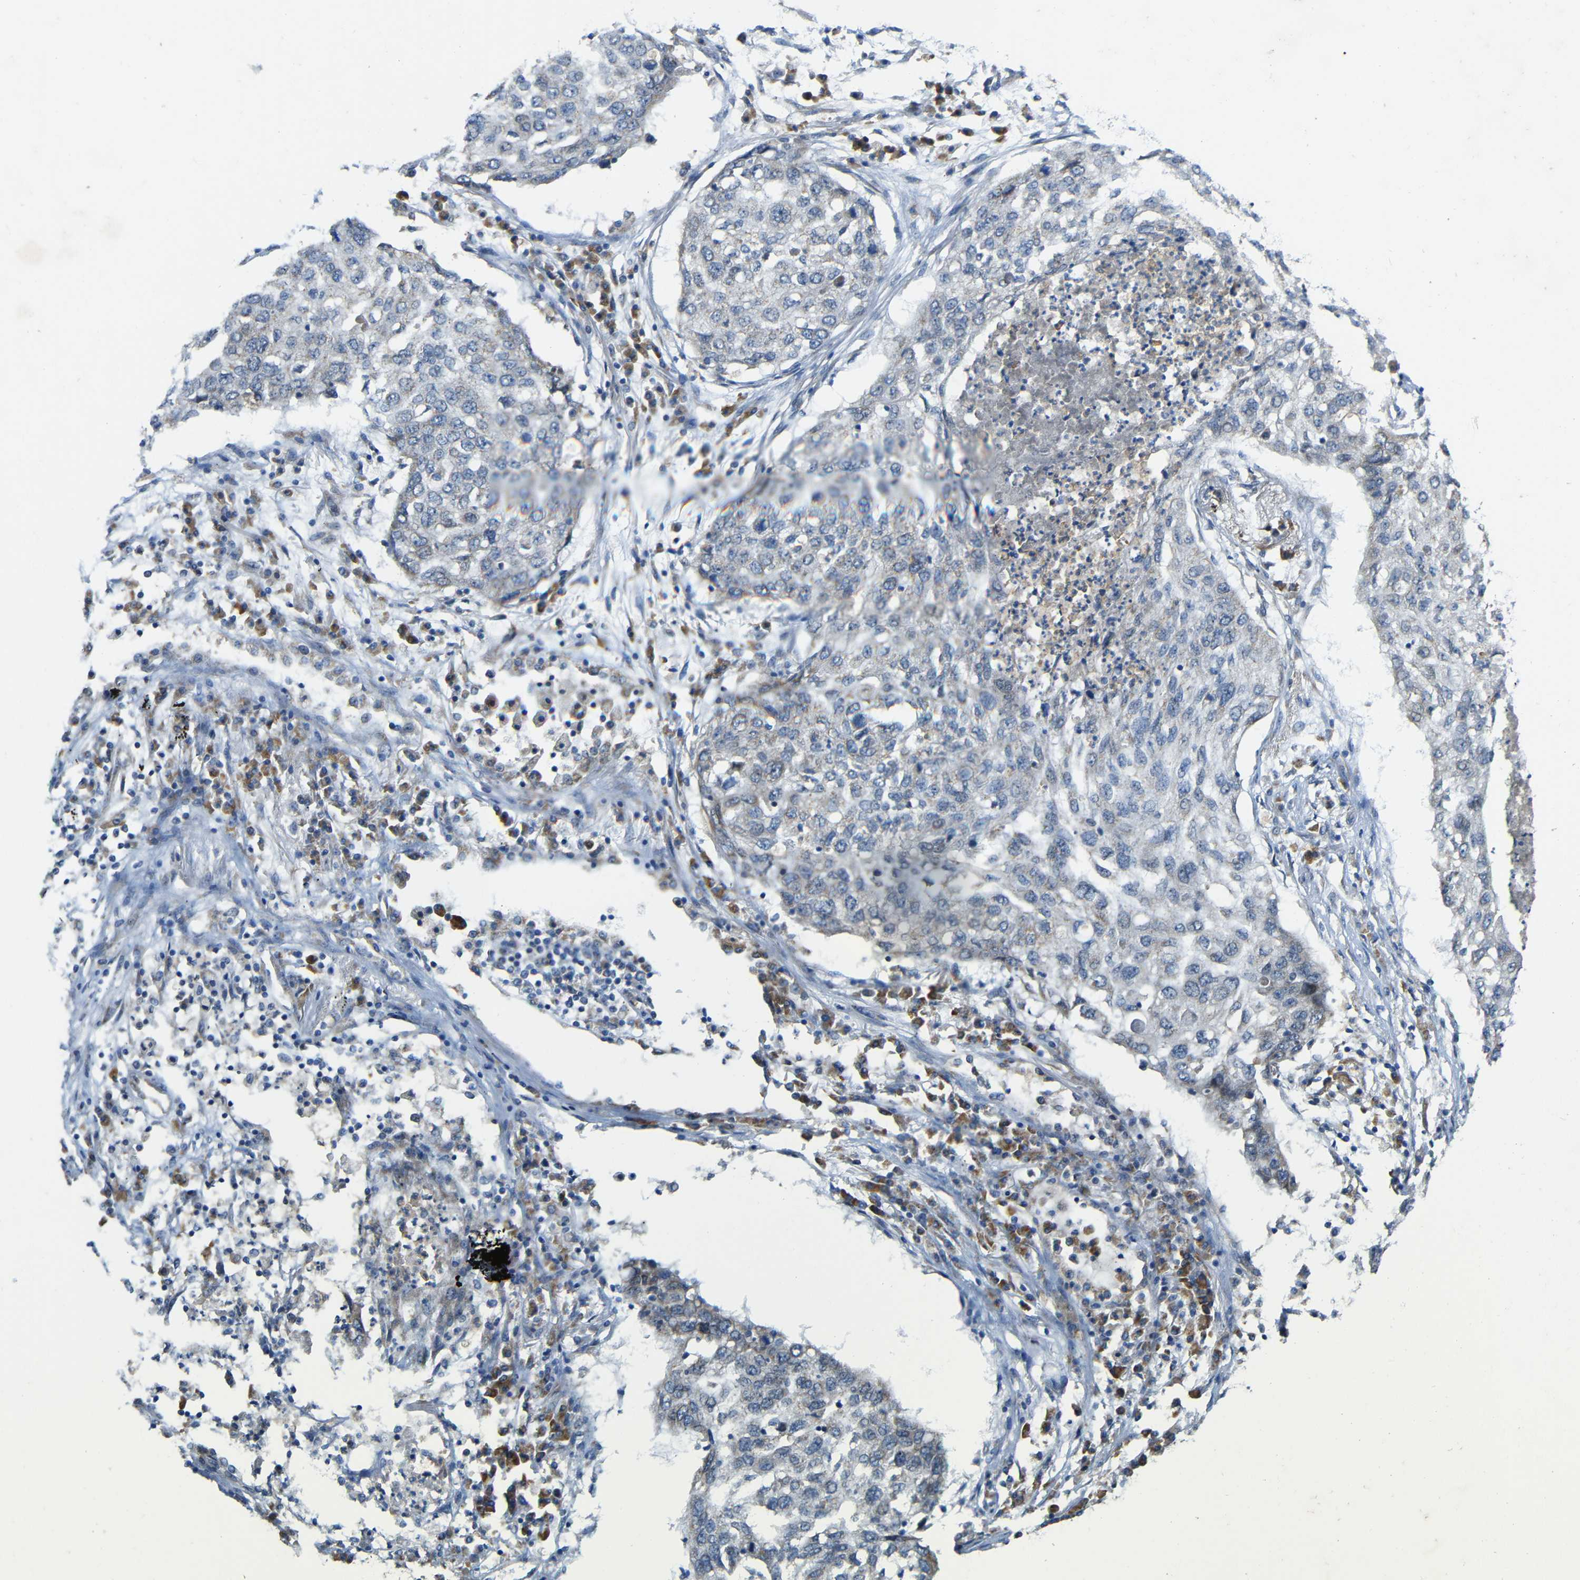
{"staining": {"intensity": "negative", "quantity": "none", "location": "none"}, "tissue": "lung cancer", "cell_type": "Tumor cells", "image_type": "cancer", "snomed": [{"axis": "morphology", "description": "Squamous cell carcinoma, NOS"}, {"axis": "topography", "description": "Lung"}], "caption": "Tumor cells are negative for protein expression in human lung cancer.", "gene": "TMEM25", "patient": {"sex": "female", "age": 63}}